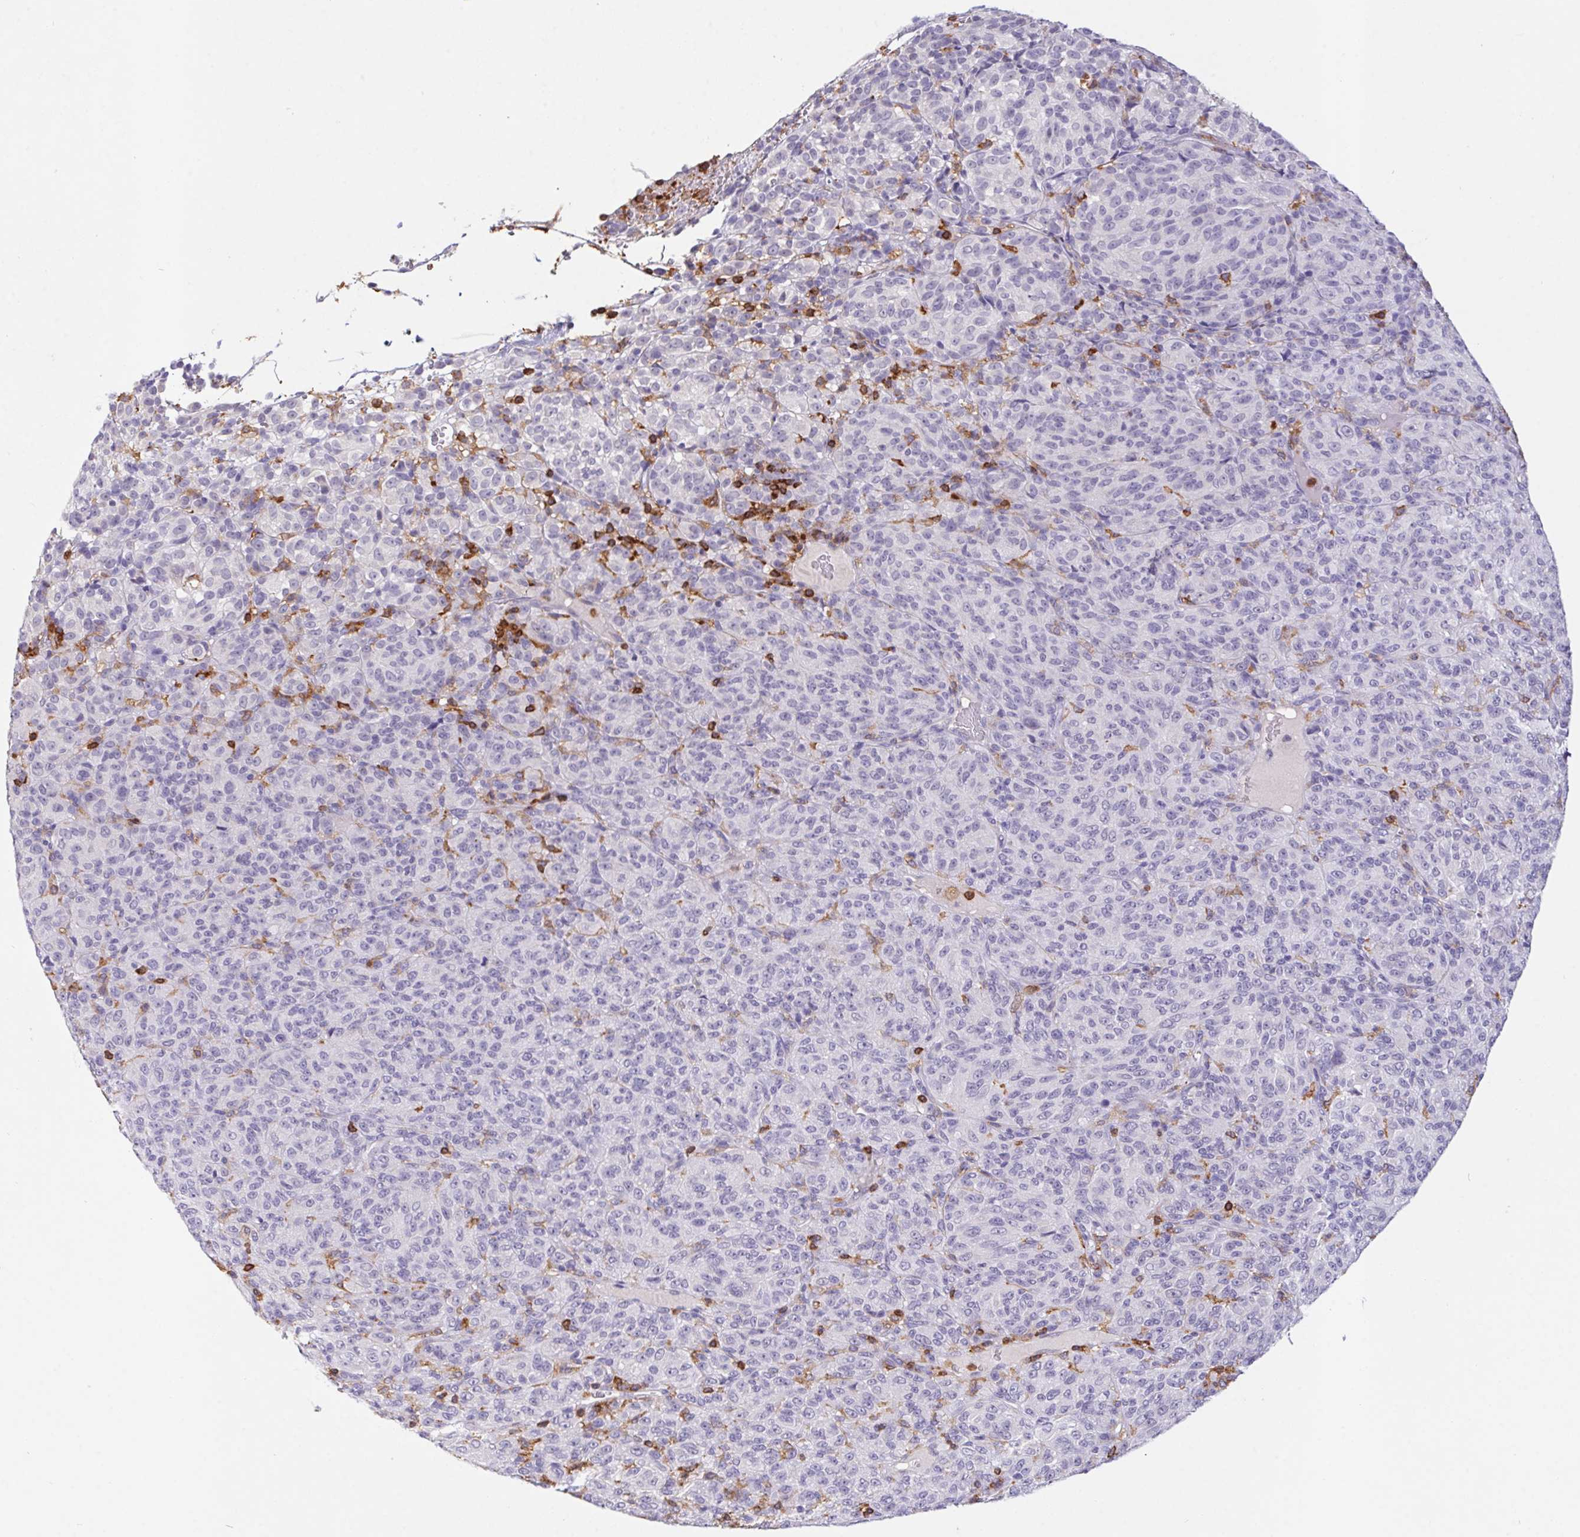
{"staining": {"intensity": "negative", "quantity": "none", "location": "none"}, "tissue": "melanoma", "cell_type": "Tumor cells", "image_type": "cancer", "snomed": [{"axis": "morphology", "description": "Malignant melanoma, Metastatic site"}, {"axis": "topography", "description": "Brain"}], "caption": "This photomicrograph is of melanoma stained with IHC to label a protein in brown with the nuclei are counter-stained blue. There is no expression in tumor cells.", "gene": "APBB1IP", "patient": {"sex": "female", "age": 56}}